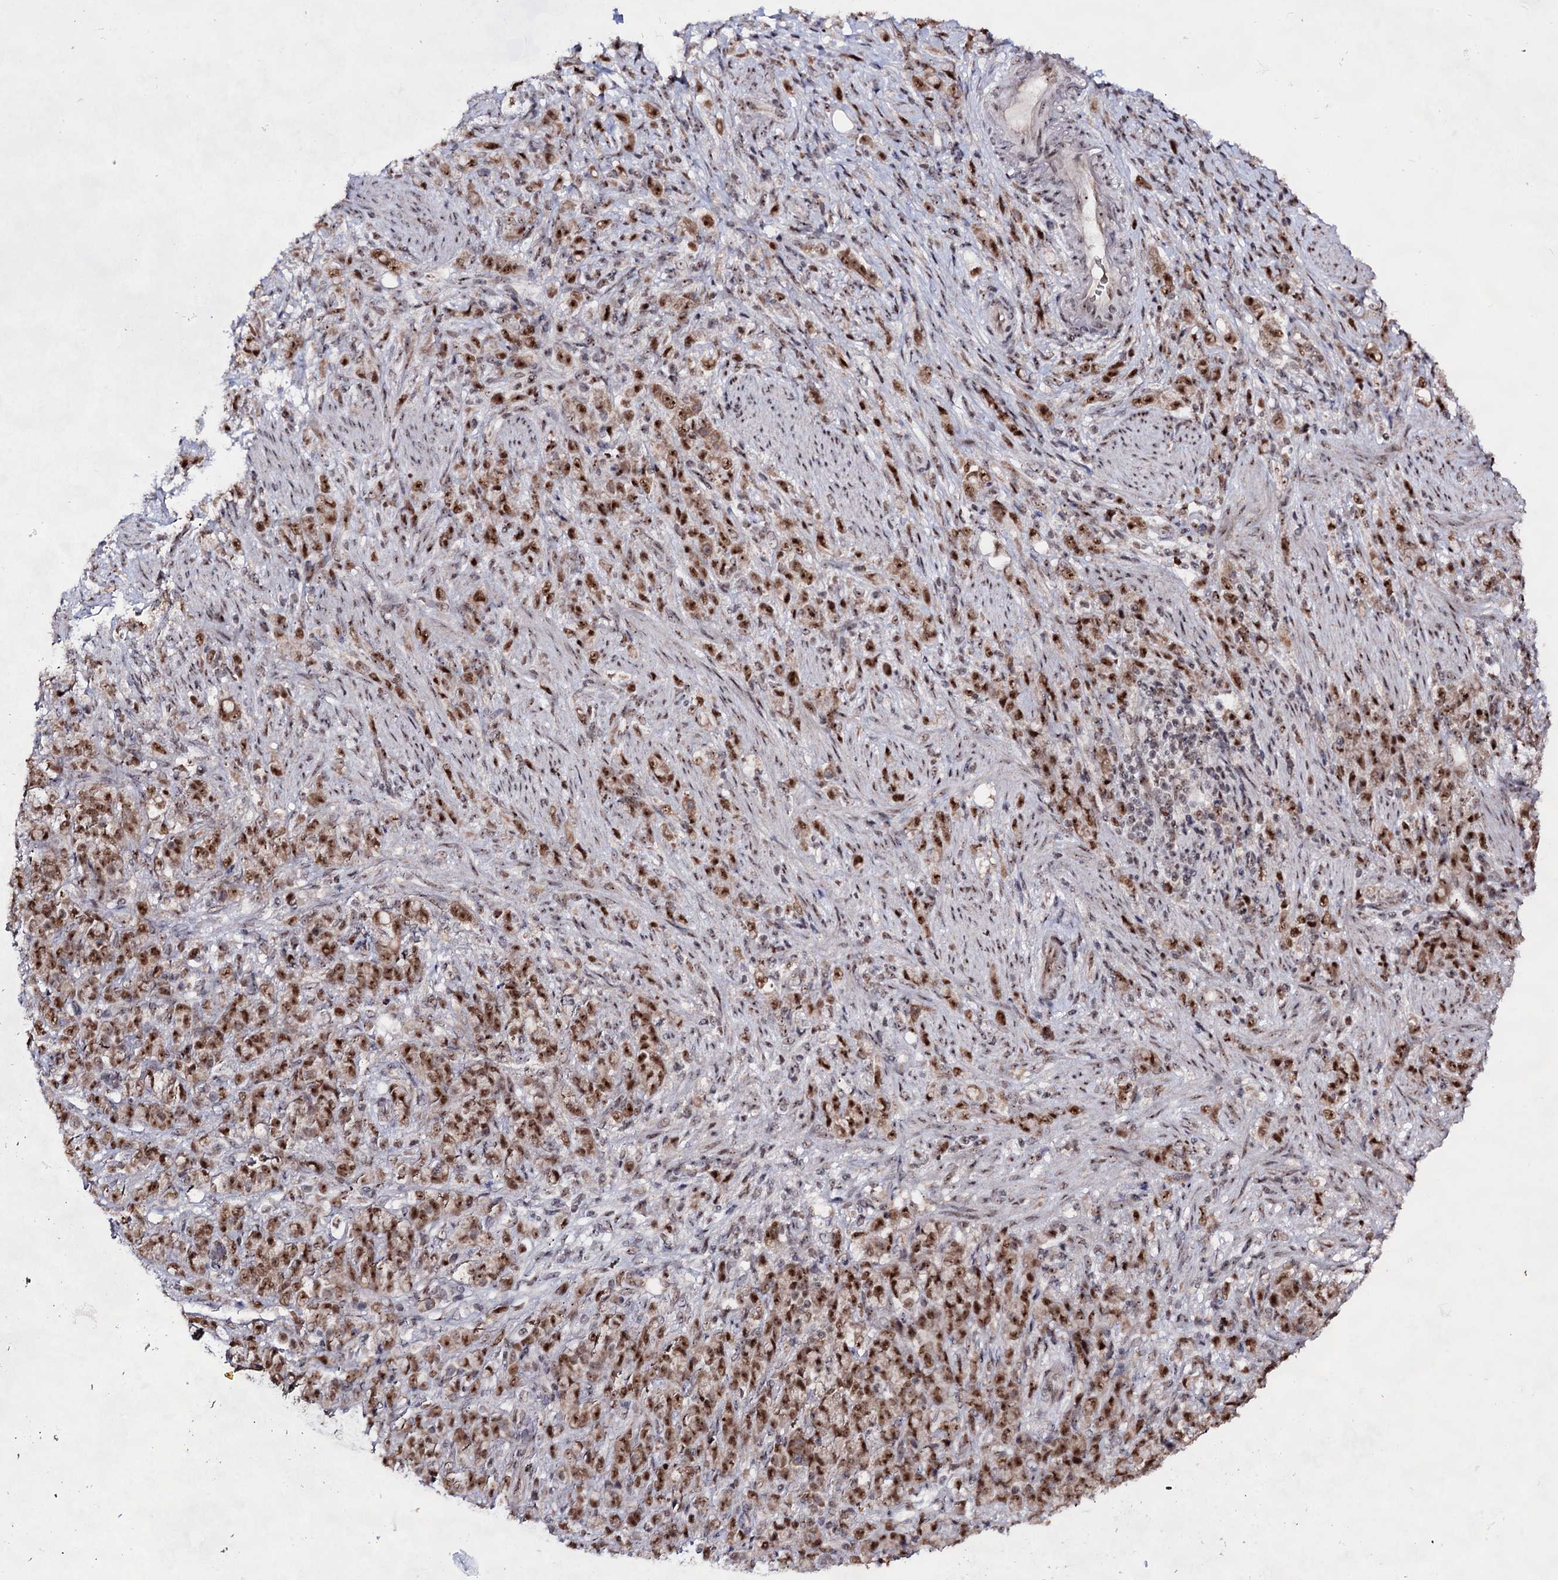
{"staining": {"intensity": "strong", "quantity": ">75%", "location": "nuclear"}, "tissue": "stomach cancer", "cell_type": "Tumor cells", "image_type": "cancer", "snomed": [{"axis": "morphology", "description": "Adenocarcinoma, NOS"}, {"axis": "topography", "description": "Stomach"}], "caption": "Brown immunohistochemical staining in human adenocarcinoma (stomach) displays strong nuclear positivity in about >75% of tumor cells.", "gene": "EXOSC10", "patient": {"sex": "female", "age": 79}}